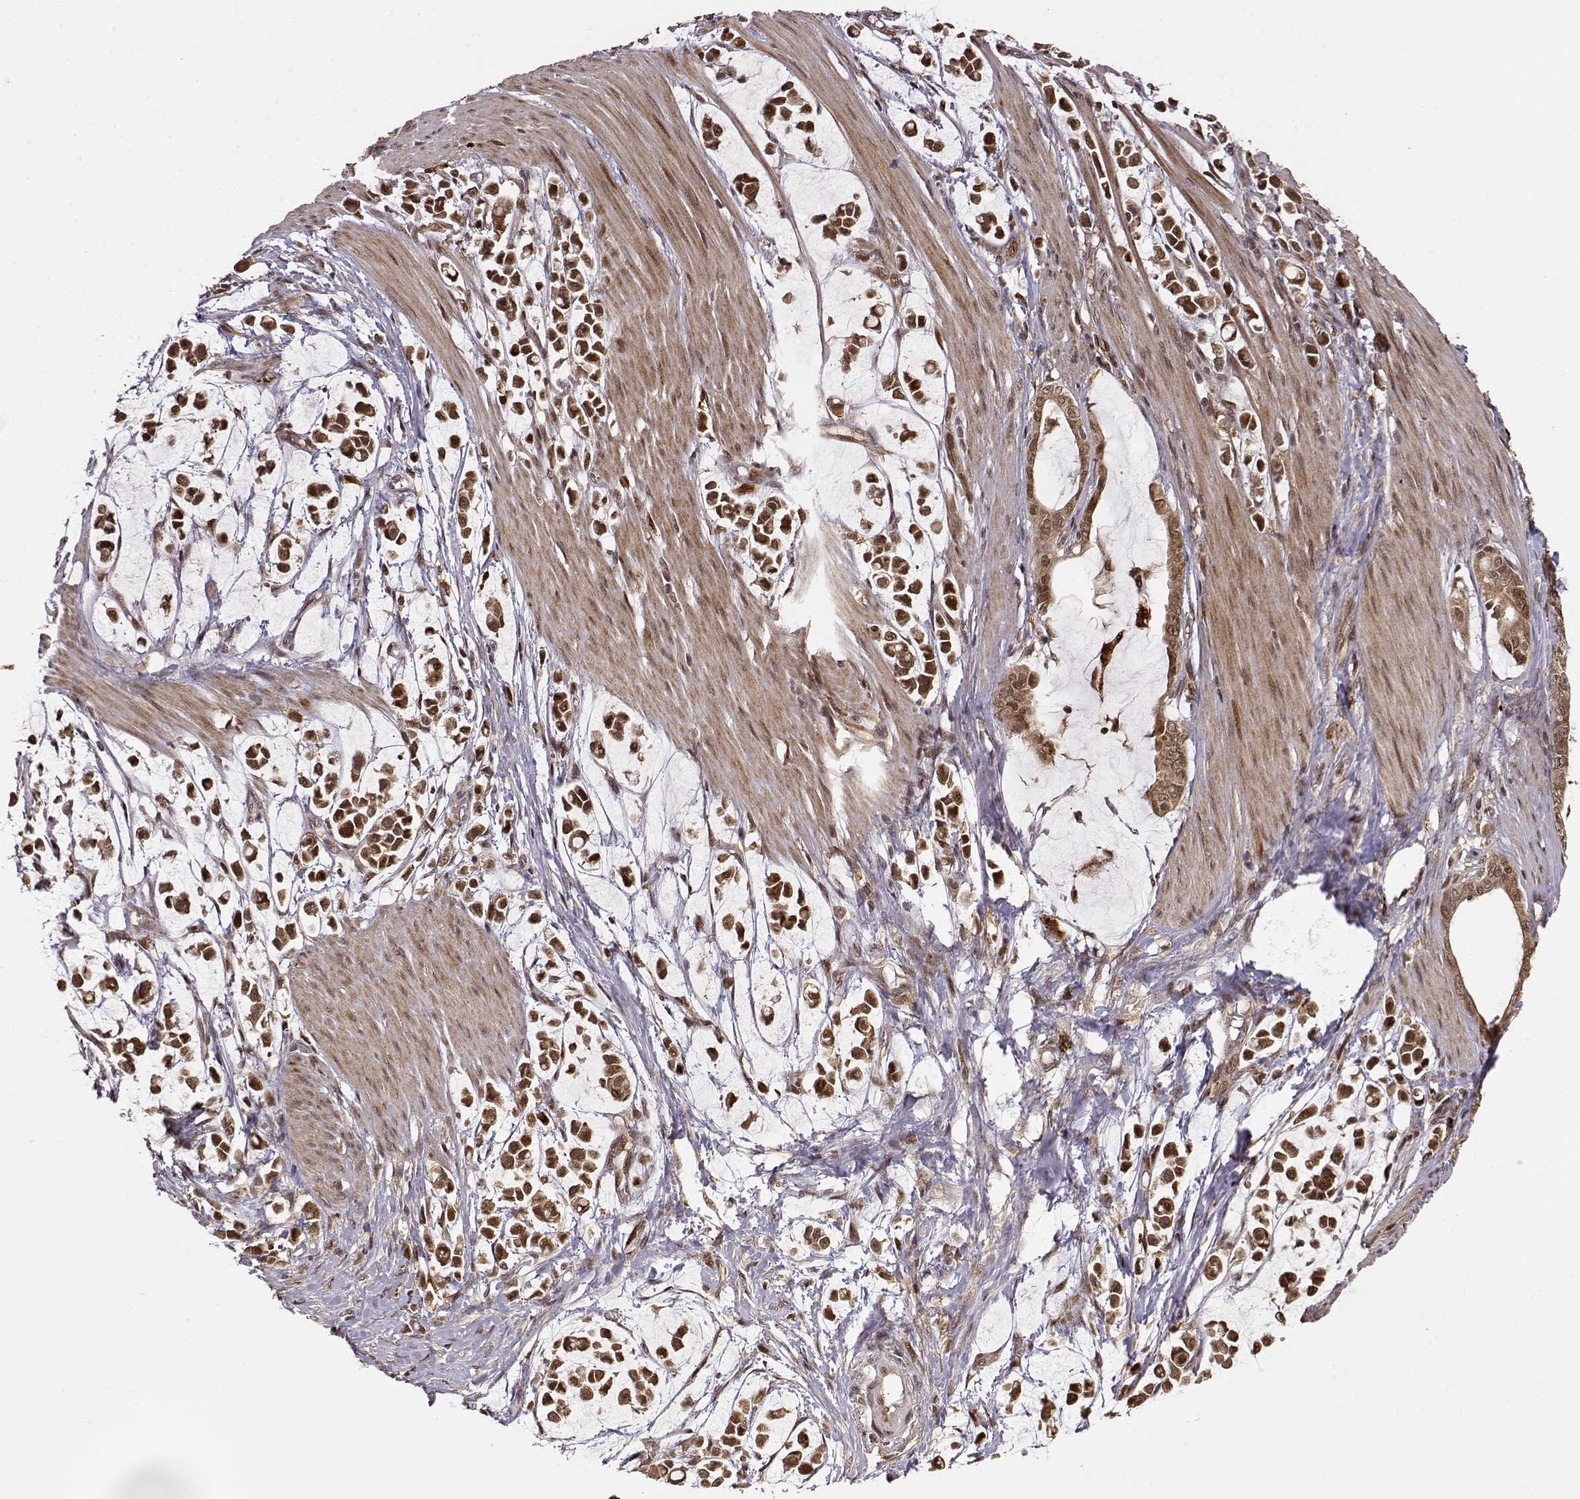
{"staining": {"intensity": "moderate", "quantity": ">75%", "location": "cytoplasmic/membranous,nuclear"}, "tissue": "stomach cancer", "cell_type": "Tumor cells", "image_type": "cancer", "snomed": [{"axis": "morphology", "description": "Adenocarcinoma, NOS"}, {"axis": "topography", "description": "Stomach"}], "caption": "Immunohistochemical staining of stomach cancer demonstrates moderate cytoplasmic/membranous and nuclear protein positivity in approximately >75% of tumor cells.", "gene": "MAEA", "patient": {"sex": "male", "age": 82}}